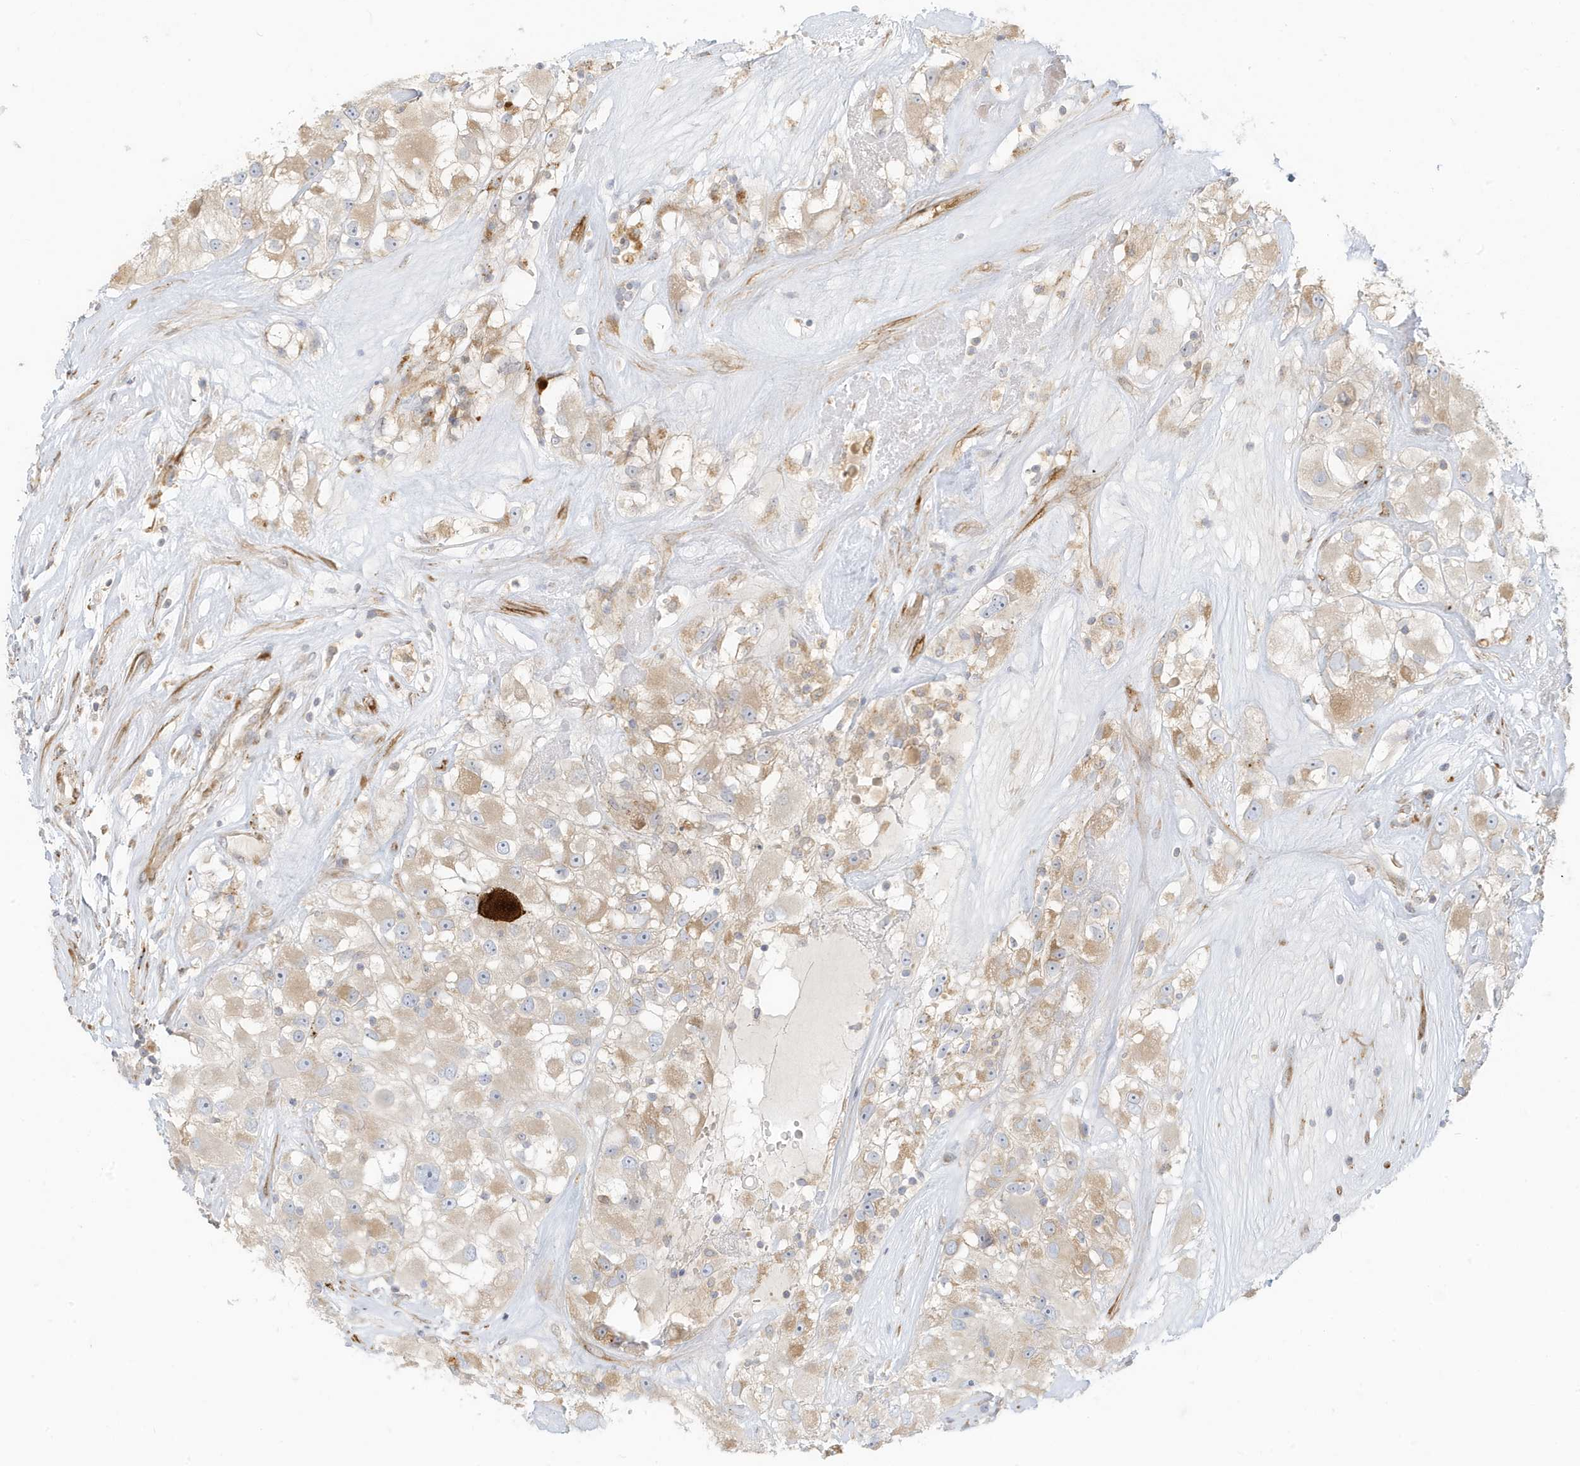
{"staining": {"intensity": "weak", "quantity": "25%-75%", "location": "cytoplasmic/membranous"}, "tissue": "renal cancer", "cell_type": "Tumor cells", "image_type": "cancer", "snomed": [{"axis": "morphology", "description": "Adenocarcinoma, NOS"}, {"axis": "topography", "description": "Kidney"}], "caption": "Tumor cells exhibit low levels of weak cytoplasmic/membranous staining in approximately 25%-75% of cells in adenocarcinoma (renal).", "gene": "MCOLN1", "patient": {"sex": "female", "age": 52}}